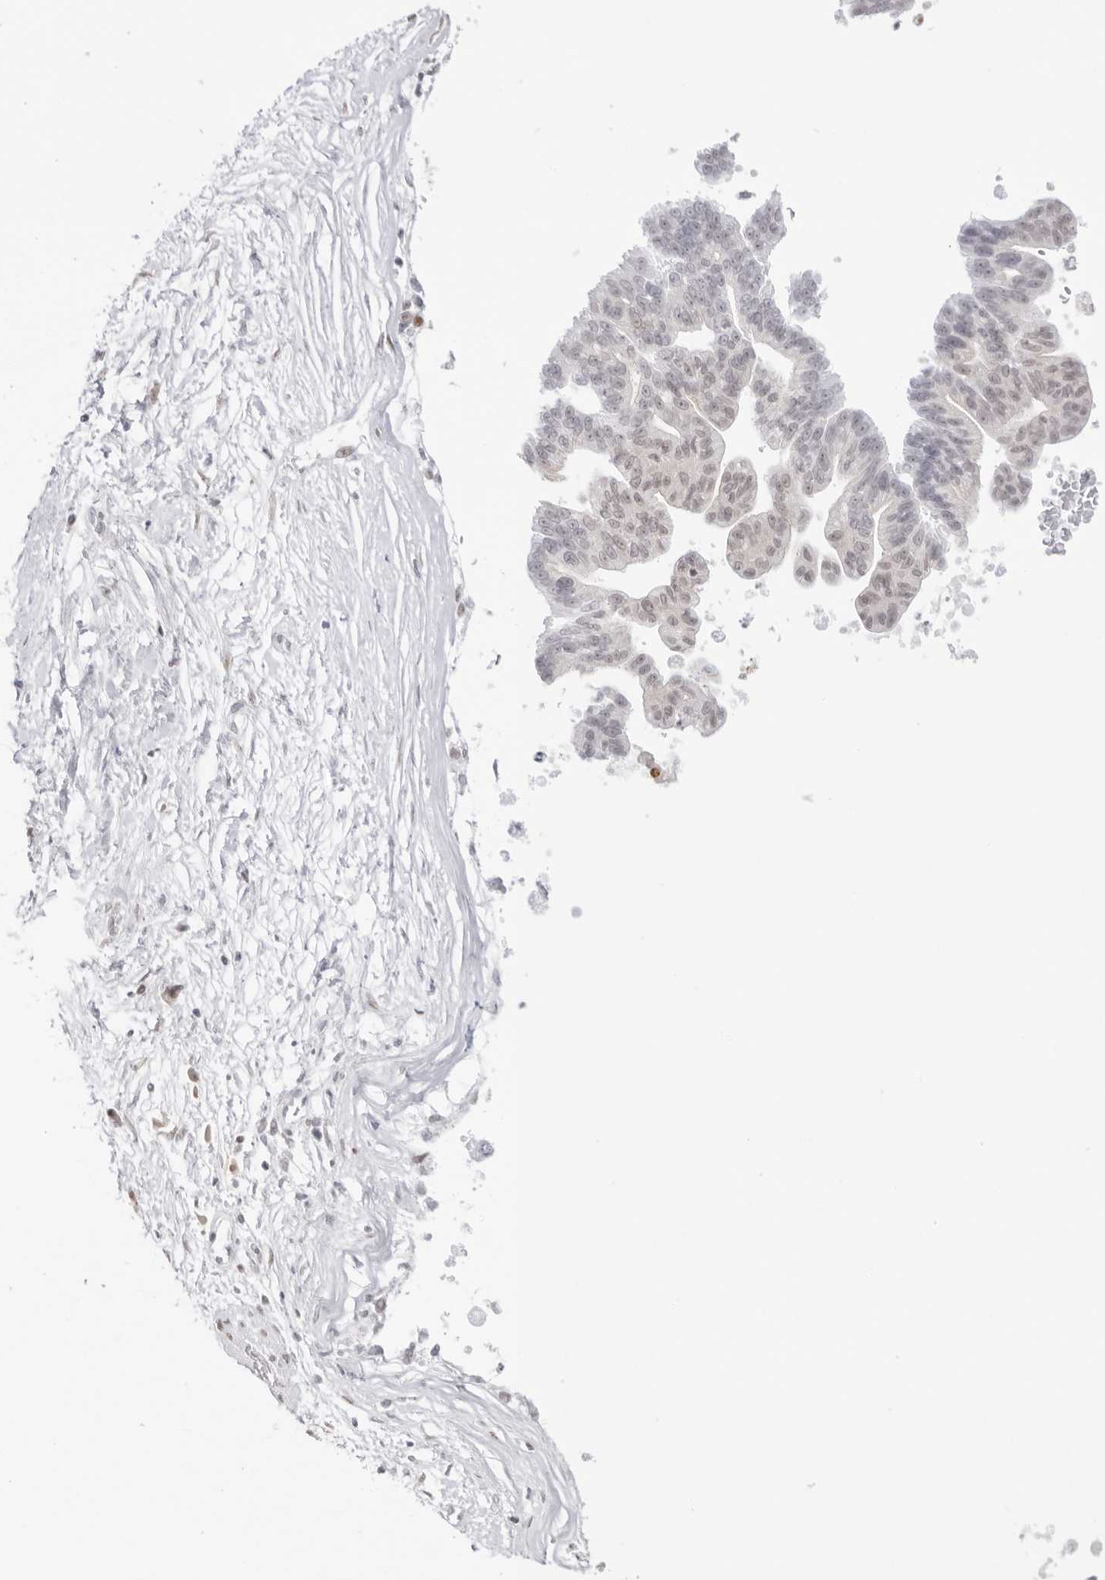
{"staining": {"intensity": "negative", "quantity": "none", "location": "none"}, "tissue": "pancreatic cancer", "cell_type": "Tumor cells", "image_type": "cancer", "snomed": [{"axis": "morphology", "description": "Adenocarcinoma, NOS"}, {"axis": "topography", "description": "Pancreas"}], "caption": "There is no significant positivity in tumor cells of pancreatic cancer (adenocarcinoma).", "gene": "RNF146", "patient": {"sex": "male", "age": 72}}